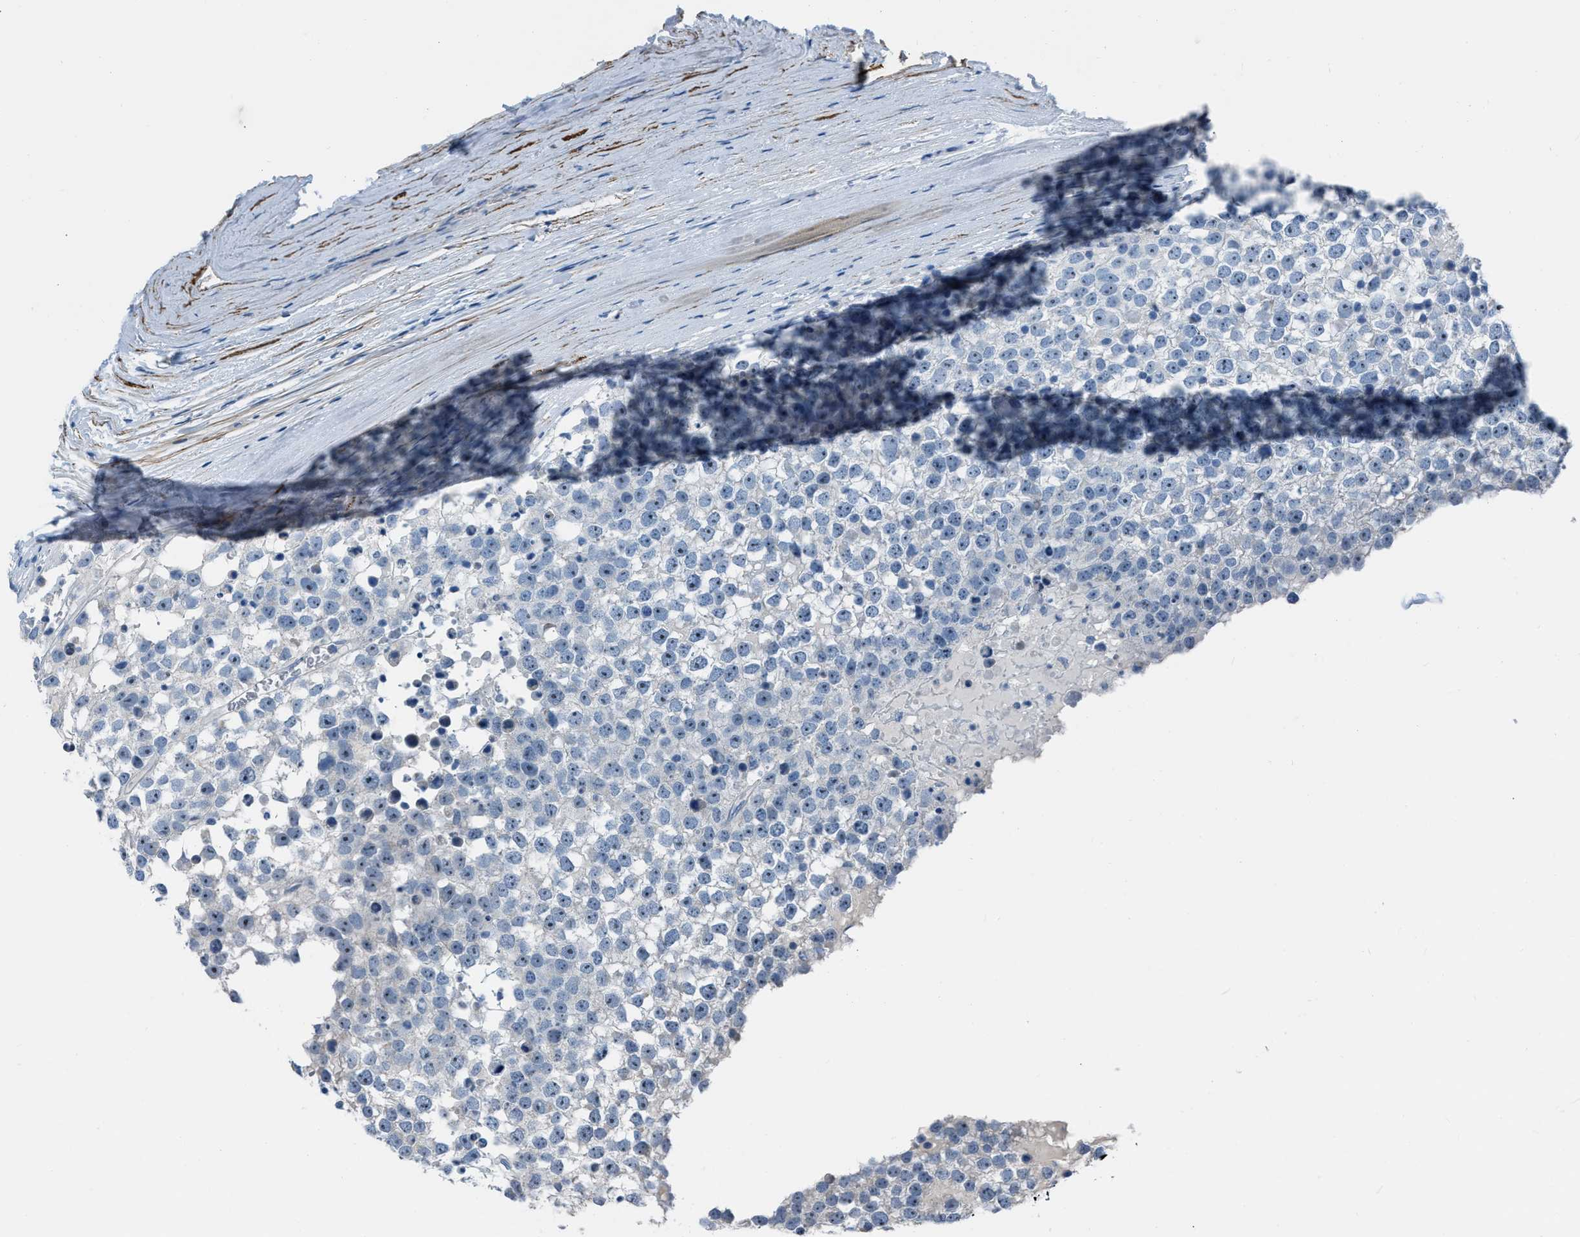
{"staining": {"intensity": "negative", "quantity": "none", "location": "none"}, "tissue": "testis cancer", "cell_type": "Tumor cells", "image_type": "cancer", "snomed": [{"axis": "morphology", "description": "Seminoma, NOS"}, {"axis": "topography", "description": "Testis"}], "caption": "This is an immunohistochemistry (IHC) photomicrograph of testis seminoma. There is no staining in tumor cells.", "gene": "SPATC1L", "patient": {"sex": "male", "age": 65}}